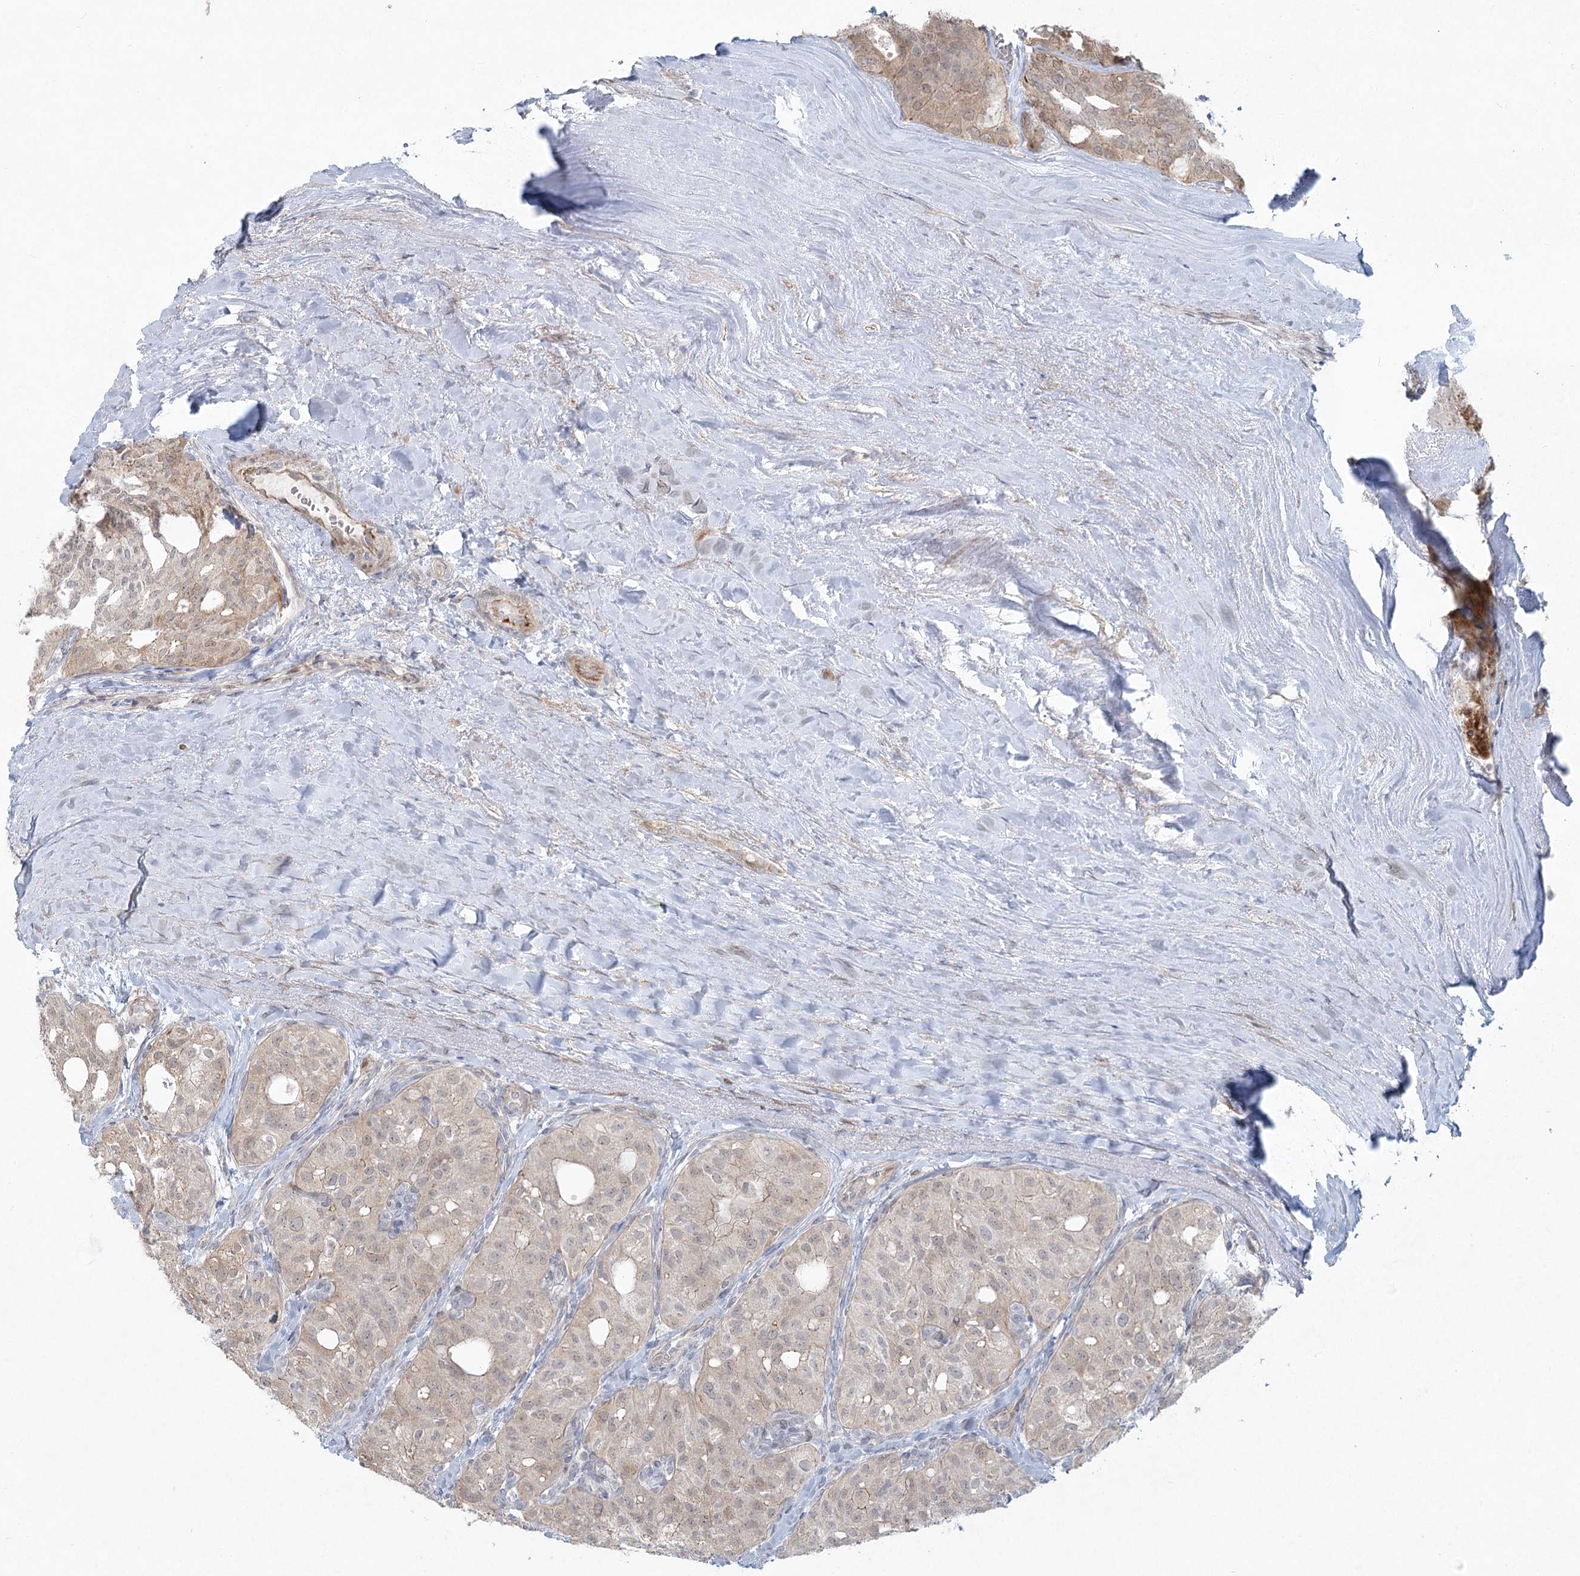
{"staining": {"intensity": "weak", "quantity": "<25%", "location": "cytoplasmic/membranous,nuclear"}, "tissue": "thyroid cancer", "cell_type": "Tumor cells", "image_type": "cancer", "snomed": [{"axis": "morphology", "description": "Follicular adenoma carcinoma, NOS"}, {"axis": "topography", "description": "Thyroid gland"}], "caption": "The histopathology image displays no staining of tumor cells in thyroid cancer. (DAB (3,3'-diaminobenzidine) immunohistochemistry (IHC) visualized using brightfield microscopy, high magnification).", "gene": "LRP2BP", "patient": {"sex": "male", "age": 75}}